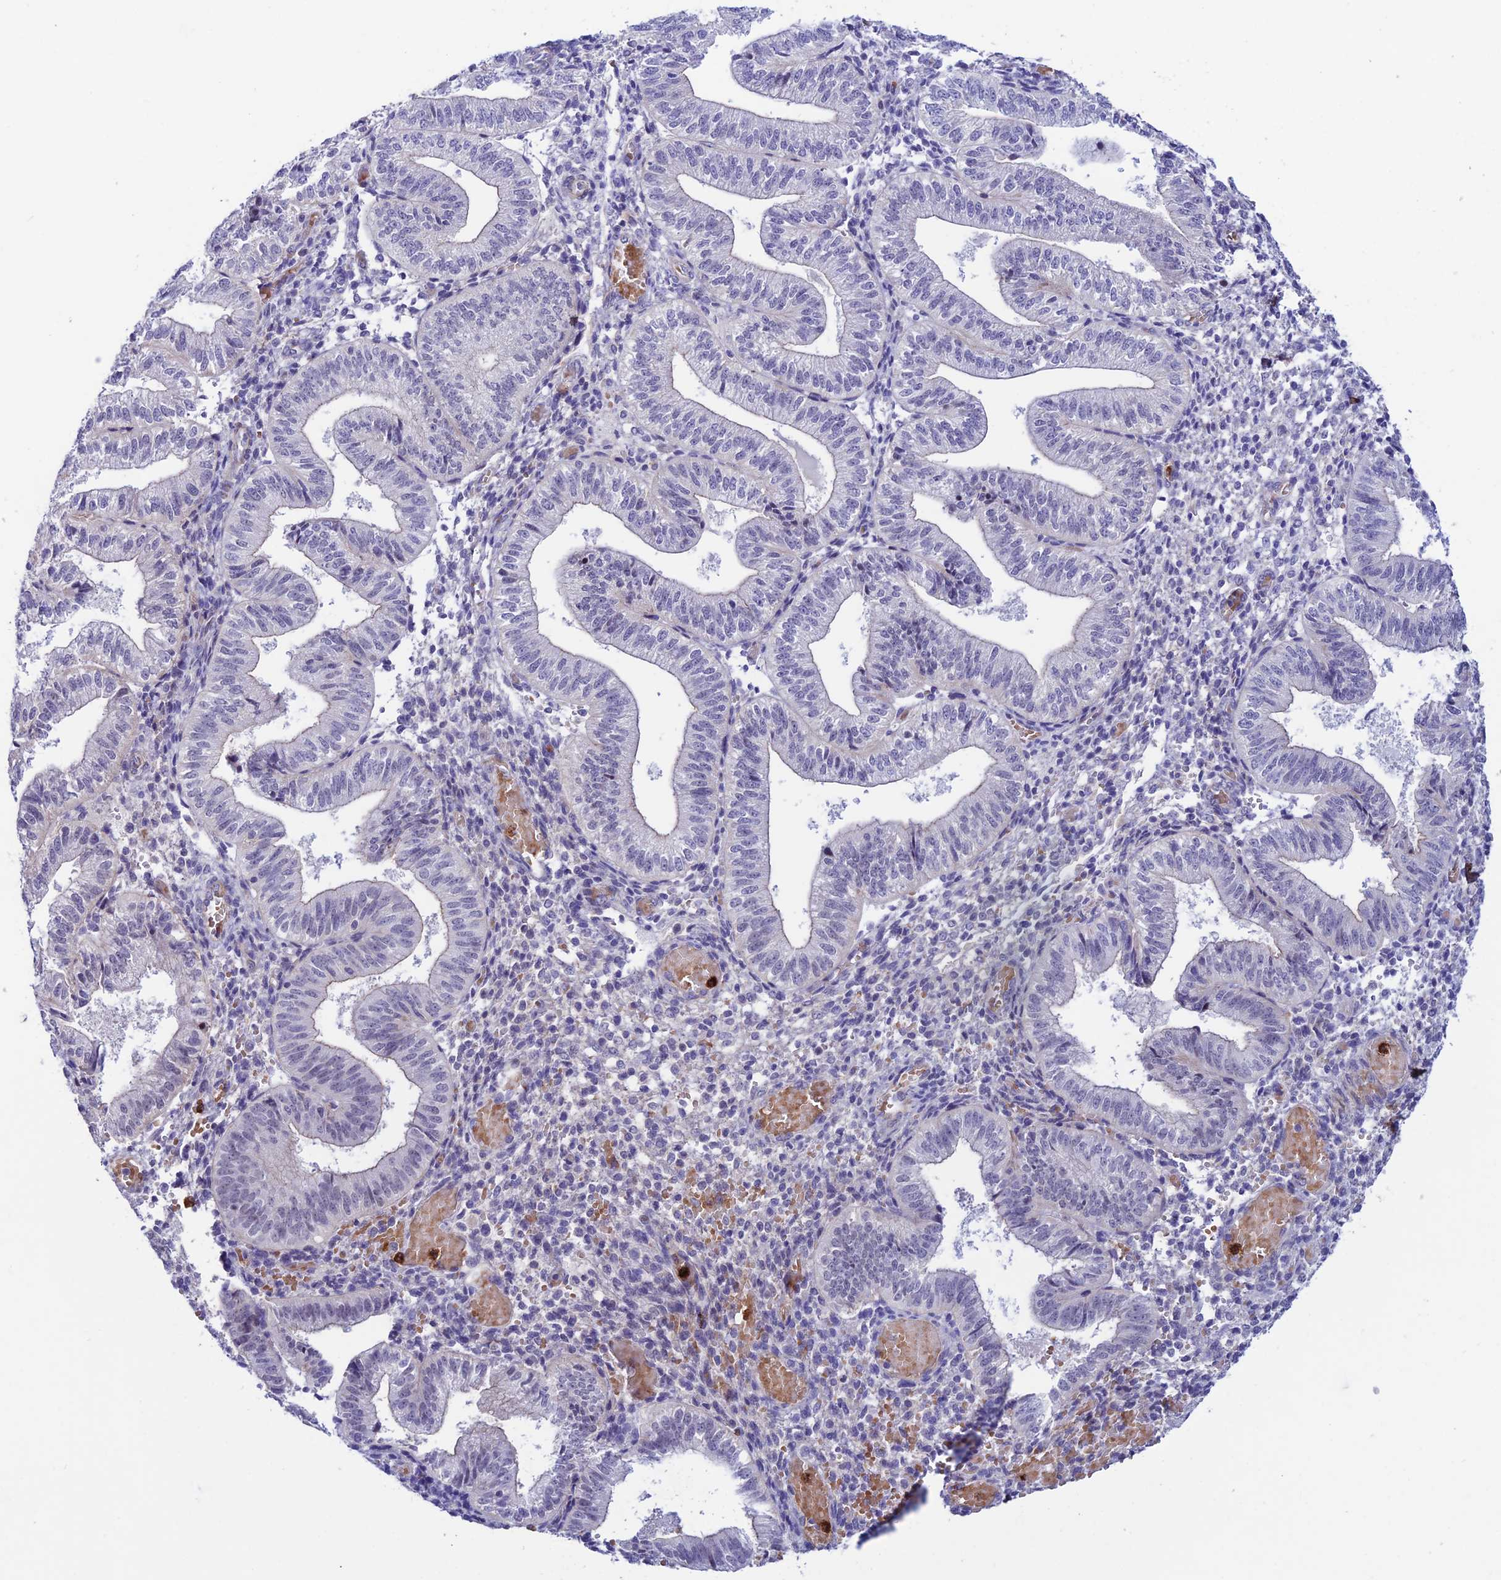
{"staining": {"intensity": "negative", "quantity": "none", "location": "none"}, "tissue": "endometrium", "cell_type": "Cells in endometrial stroma", "image_type": "normal", "snomed": [{"axis": "morphology", "description": "Normal tissue, NOS"}, {"axis": "topography", "description": "Endometrium"}], "caption": "Immunohistochemistry (IHC) histopathology image of normal endometrium stained for a protein (brown), which displays no staining in cells in endometrial stroma. (Immunohistochemistry, brightfield microscopy, high magnification).", "gene": "COL6A6", "patient": {"sex": "female", "age": 34}}